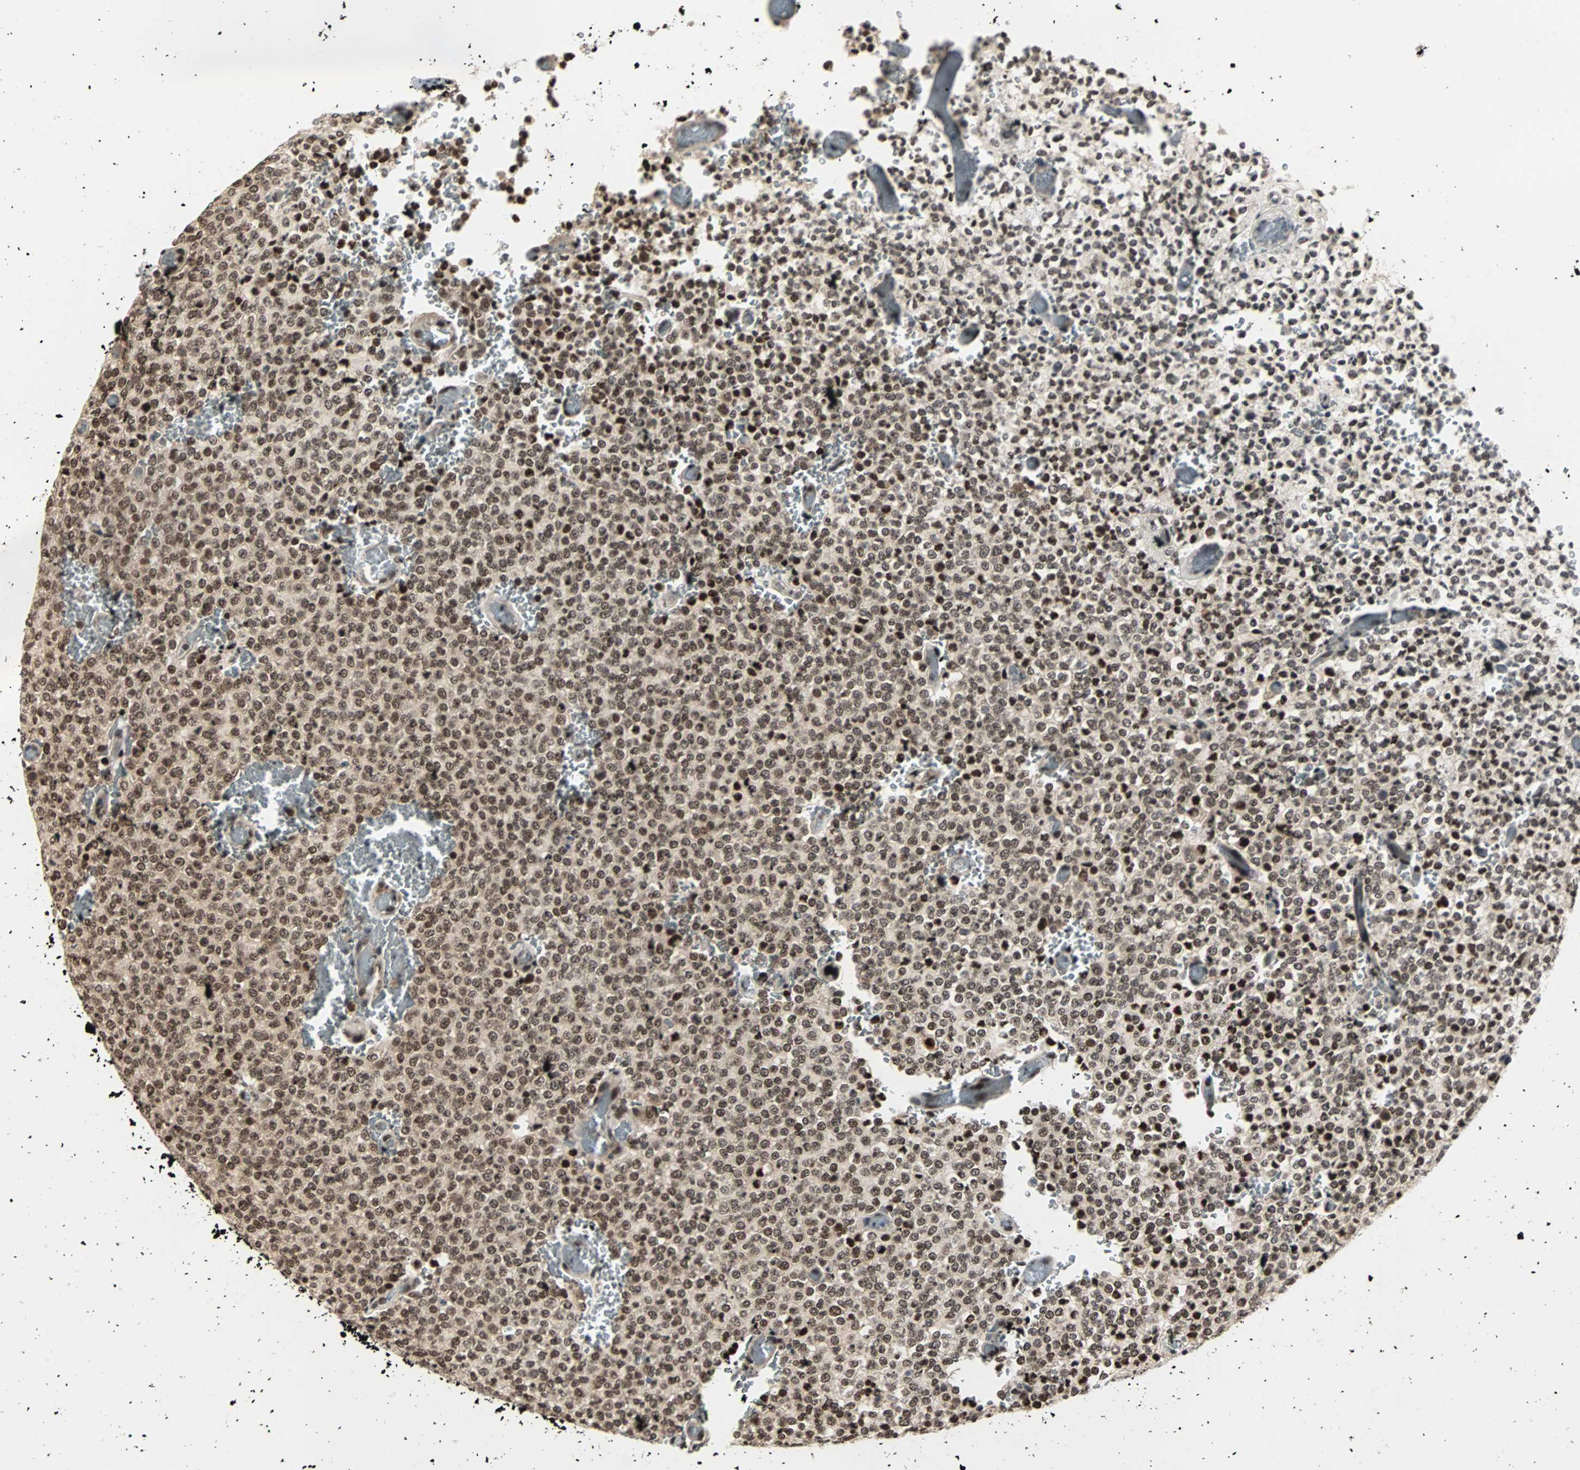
{"staining": {"intensity": "moderate", "quantity": ">75%", "location": "nuclear"}, "tissue": "glioma", "cell_type": "Tumor cells", "image_type": "cancer", "snomed": [{"axis": "morphology", "description": "Glioma, malignant, High grade"}, {"axis": "topography", "description": "pancreas cauda"}], "caption": "A brown stain labels moderate nuclear staining of a protein in human glioma tumor cells. (brown staining indicates protein expression, while blue staining denotes nuclei).", "gene": "TERF2IP", "patient": {"sex": "male", "age": 60}}